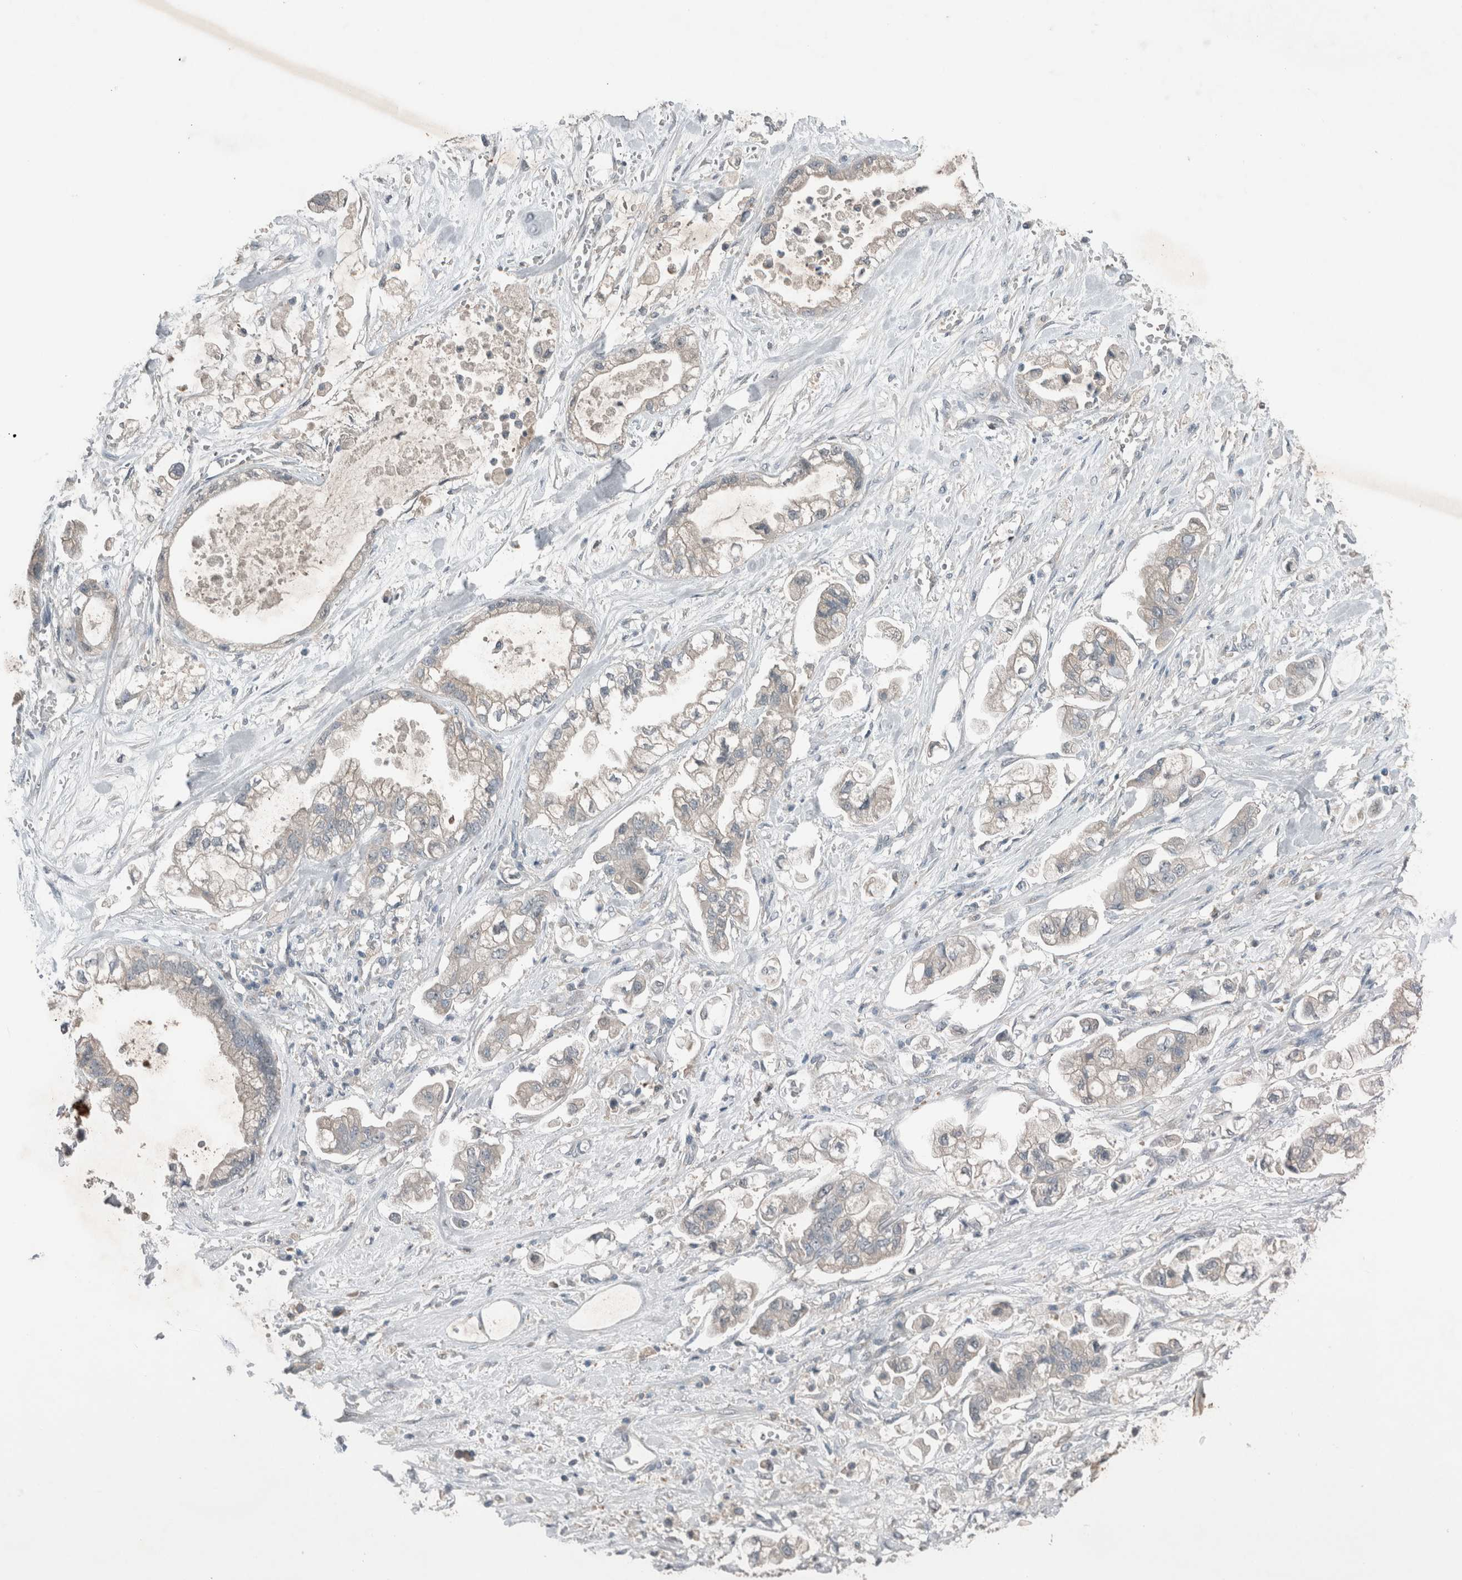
{"staining": {"intensity": "negative", "quantity": "none", "location": "none"}, "tissue": "stomach cancer", "cell_type": "Tumor cells", "image_type": "cancer", "snomed": [{"axis": "morphology", "description": "Normal tissue, NOS"}, {"axis": "morphology", "description": "Adenocarcinoma, NOS"}, {"axis": "topography", "description": "Stomach"}], "caption": "High magnification brightfield microscopy of stomach cancer (adenocarcinoma) stained with DAB (3,3'-diaminobenzidine) (brown) and counterstained with hematoxylin (blue): tumor cells show no significant positivity.", "gene": "RALGDS", "patient": {"sex": "male", "age": 62}}